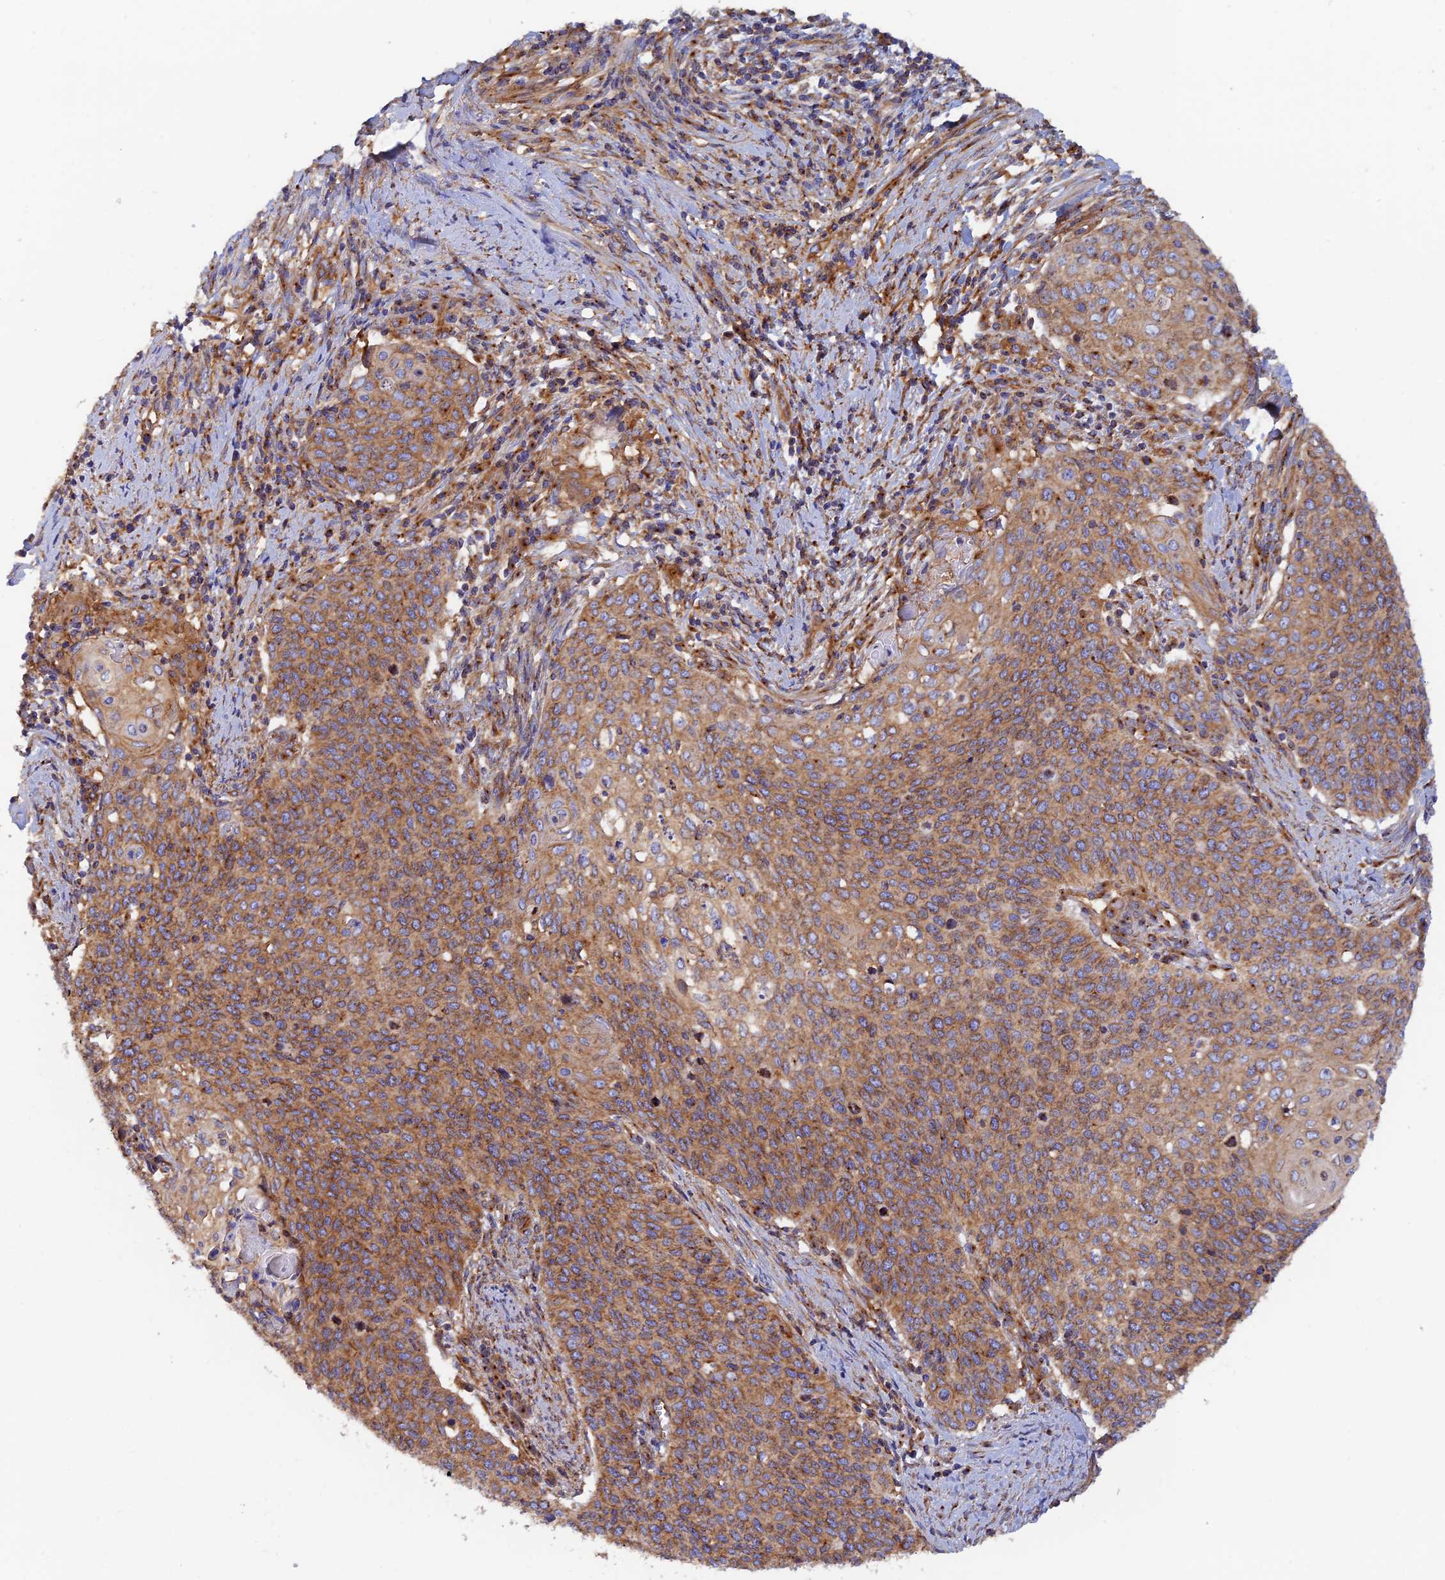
{"staining": {"intensity": "strong", "quantity": ">75%", "location": "cytoplasmic/membranous"}, "tissue": "cervical cancer", "cell_type": "Tumor cells", "image_type": "cancer", "snomed": [{"axis": "morphology", "description": "Squamous cell carcinoma, NOS"}, {"axis": "topography", "description": "Cervix"}], "caption": "Cervical cancer stained for a protein (brown) reveals strong cytoplasmic/membranous positive expression in approximately >75% of tumor cells.", "gene": "DCTN2", "patient": {"sex": "female", "age": 39}}